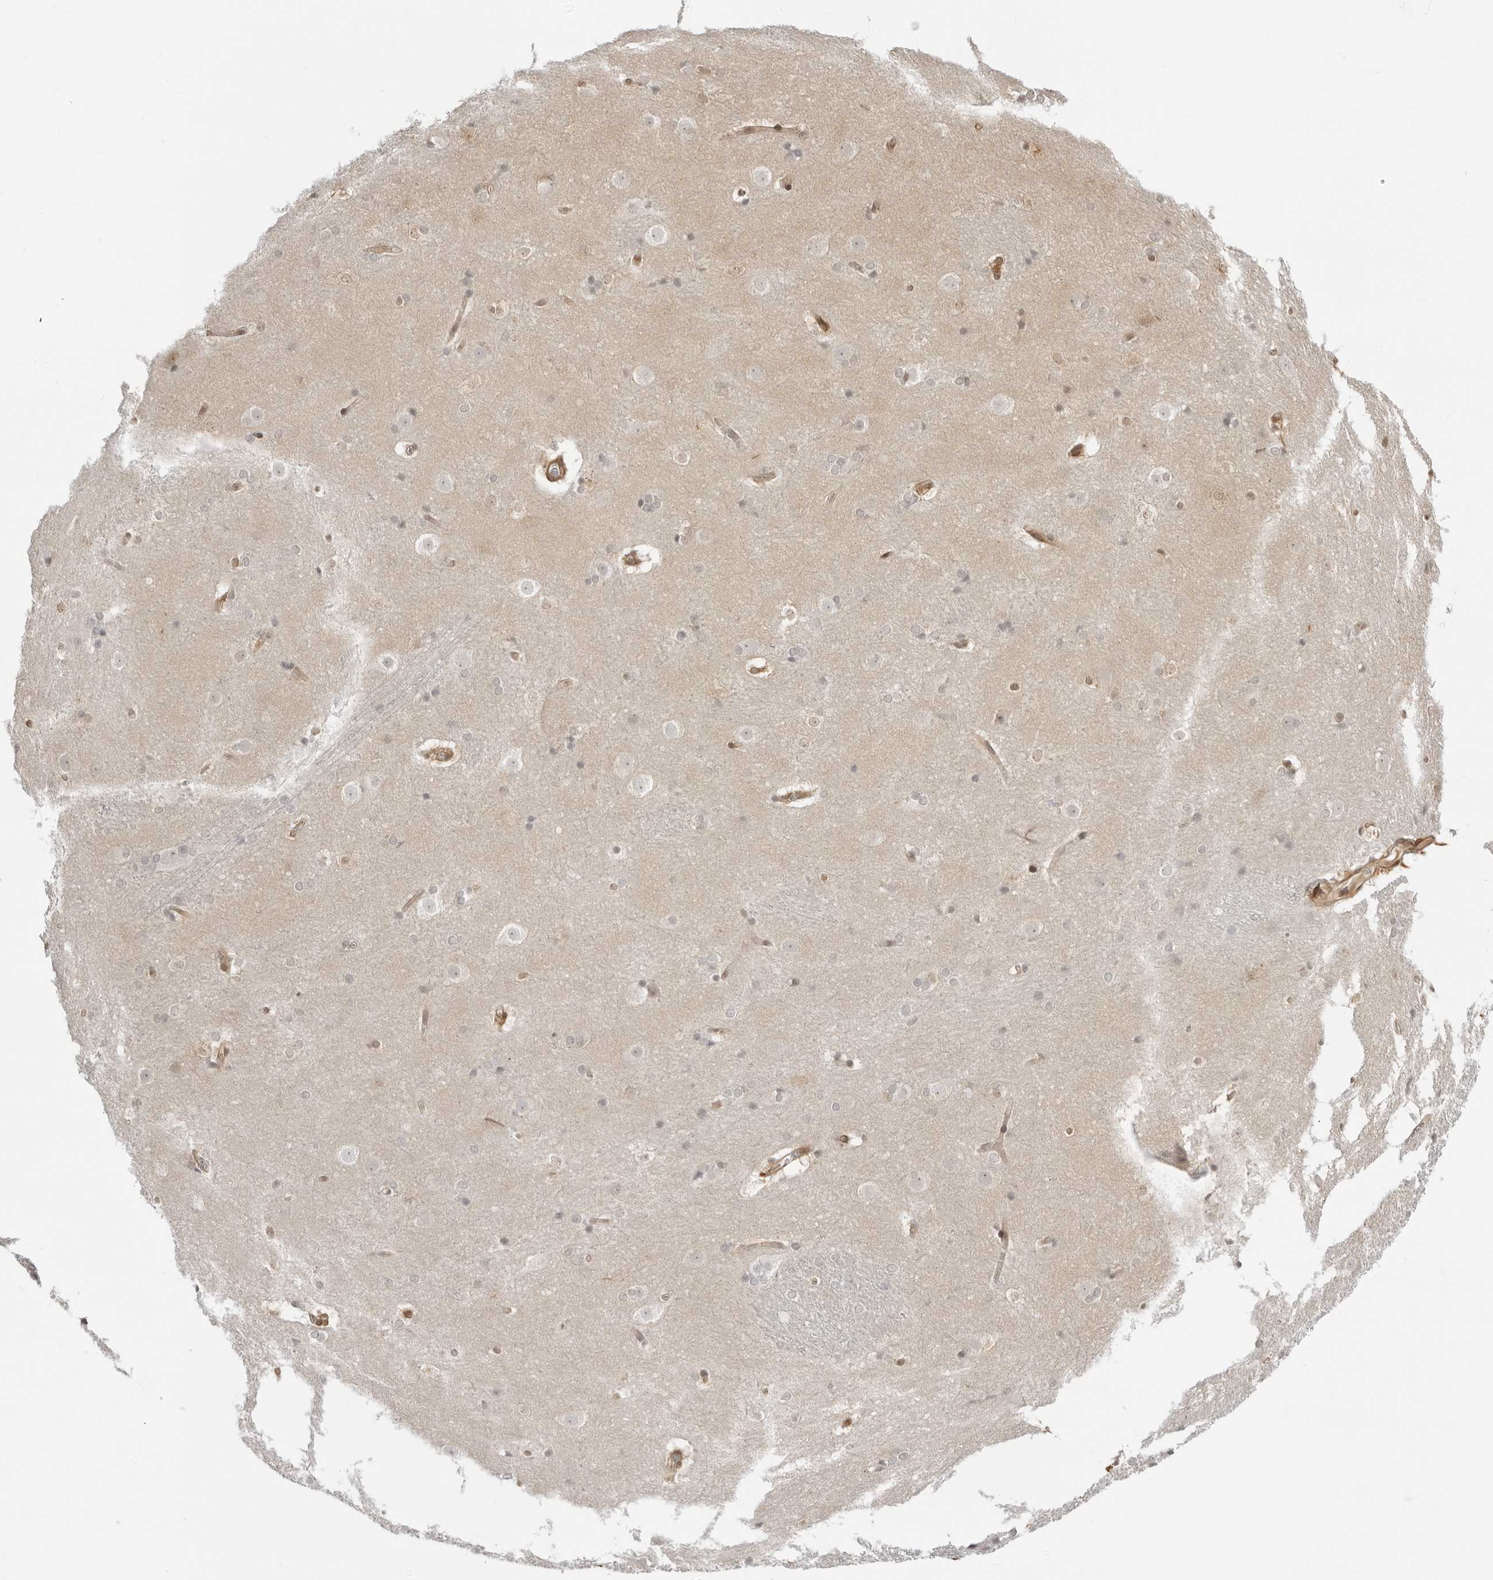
{"staining": {"intensity": "negative", "quantity": "none", "location": "none"}, "tissue": "caudate", "cell_type": "Glial cells", "image_type": "normal", "snomed": [{"axis": "morphology", "description": "Normal tissue, NOS"}, {"axis": "topography", "description": "Lateral ventricle wall"}], "caption": "Immunohistochemistry (IHC) of normal caudate reveals no staining in glial cells. The staining was performed using DAB (3,3'-diaminobenzidine) to visualize the protein expression in brown, while the nuclei were stained in blue with hematoxylin (Magnification: 20x).", "gene": "RNF146", "patient": {"sex": "female", "age": 19}}